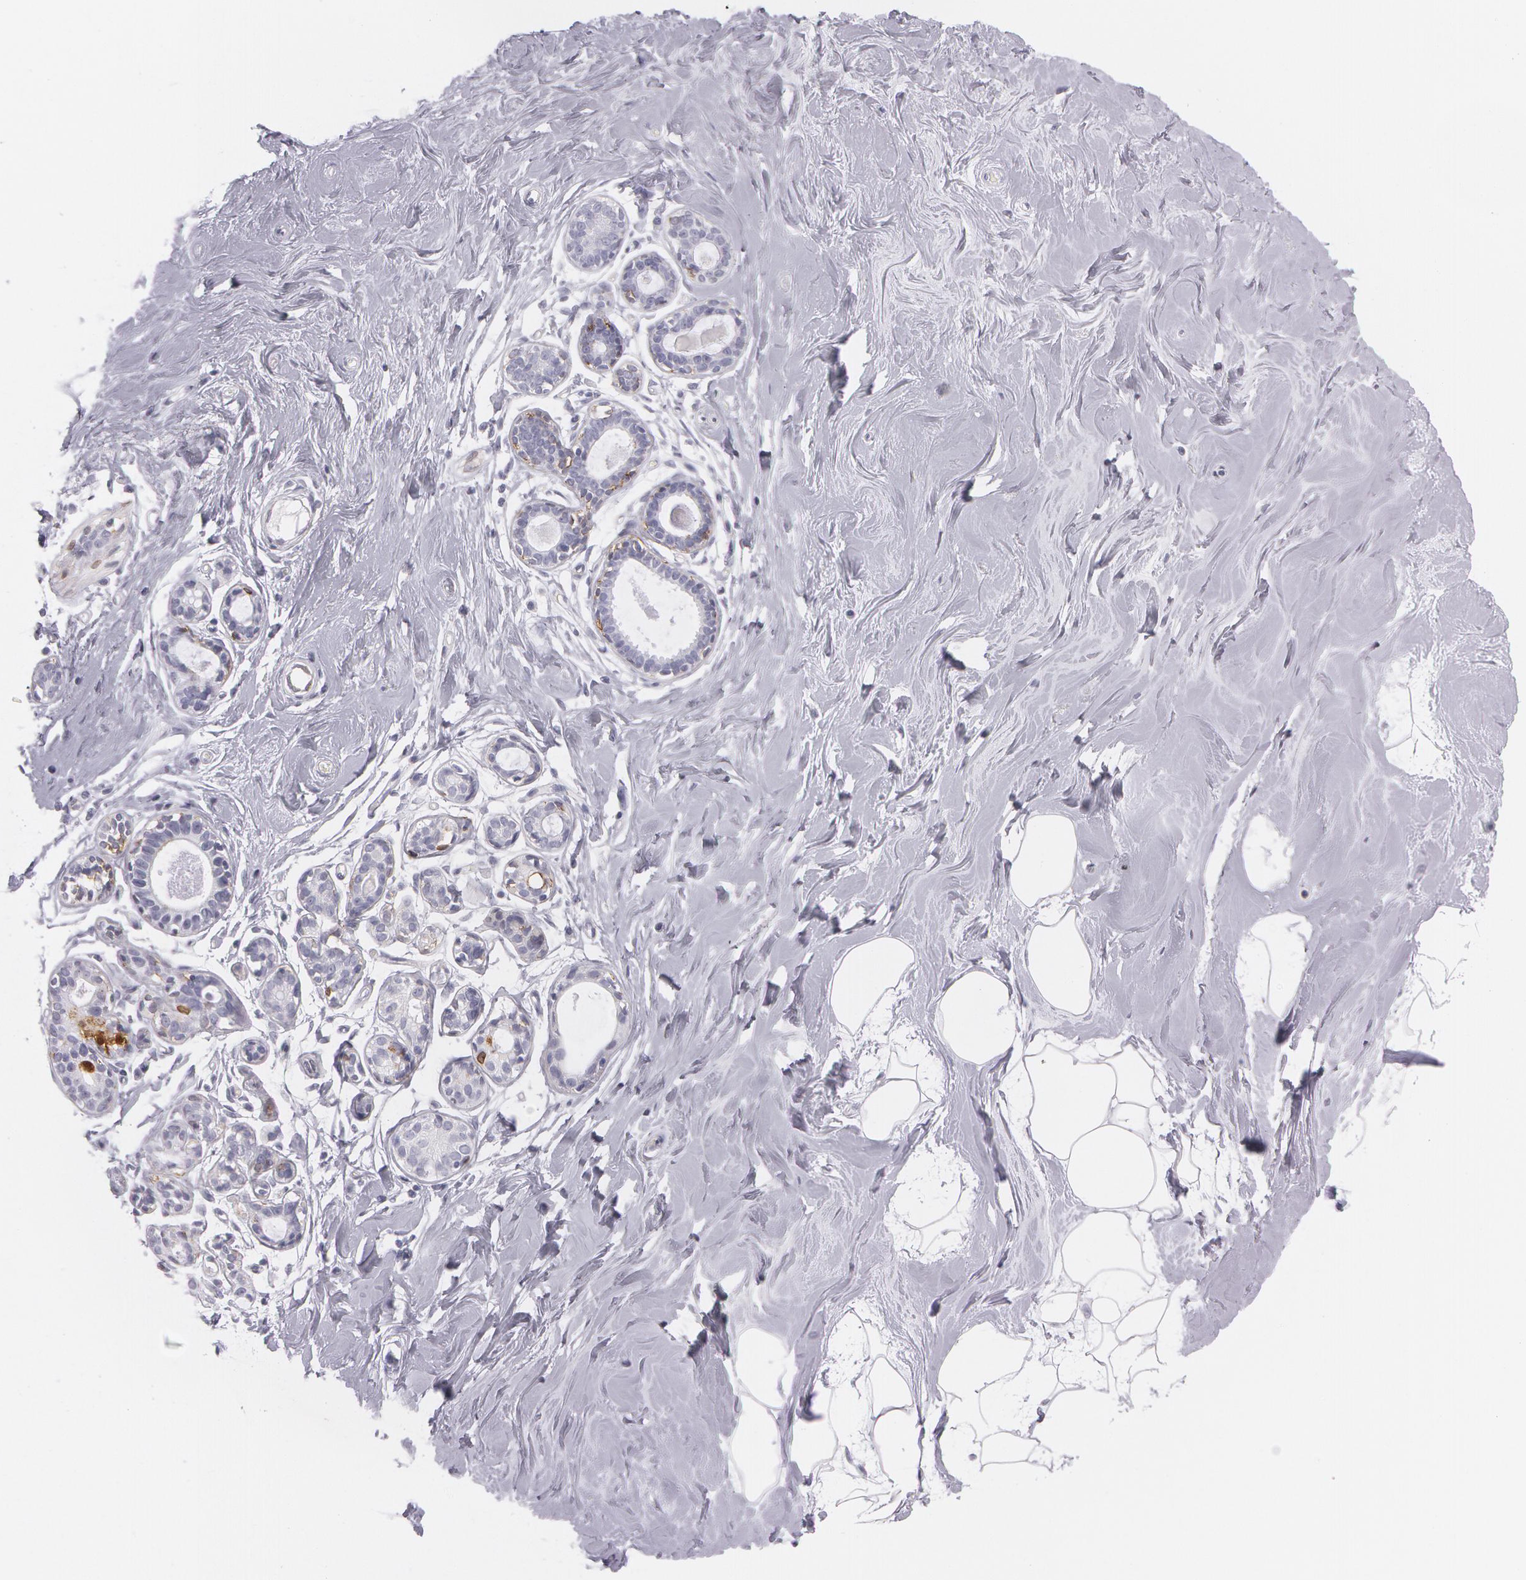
{"staining": {"intensity": "negative", "quantity": "none", "location": "none"}, "tissue": "adipose tissue", "cell_type": "Adipocytes", "image_type": "normal", "snomed": [{"axis": "morphology", "description": "Normal tissue, NOS"}, {"axis": "topography", "description": "Breast"}], "caption": "This image is of normal adipose tissue stained with immunohistochemistry to label a protein in brown with the nuclei are counter-stained blue. There is no staining in adipocytes. (DAB (3,3'-diaminobenzidine) immunohistochemistry (IHC), high magnification).", "gene": "SNCG", "patient": {"sex": "female", "age": 44}}